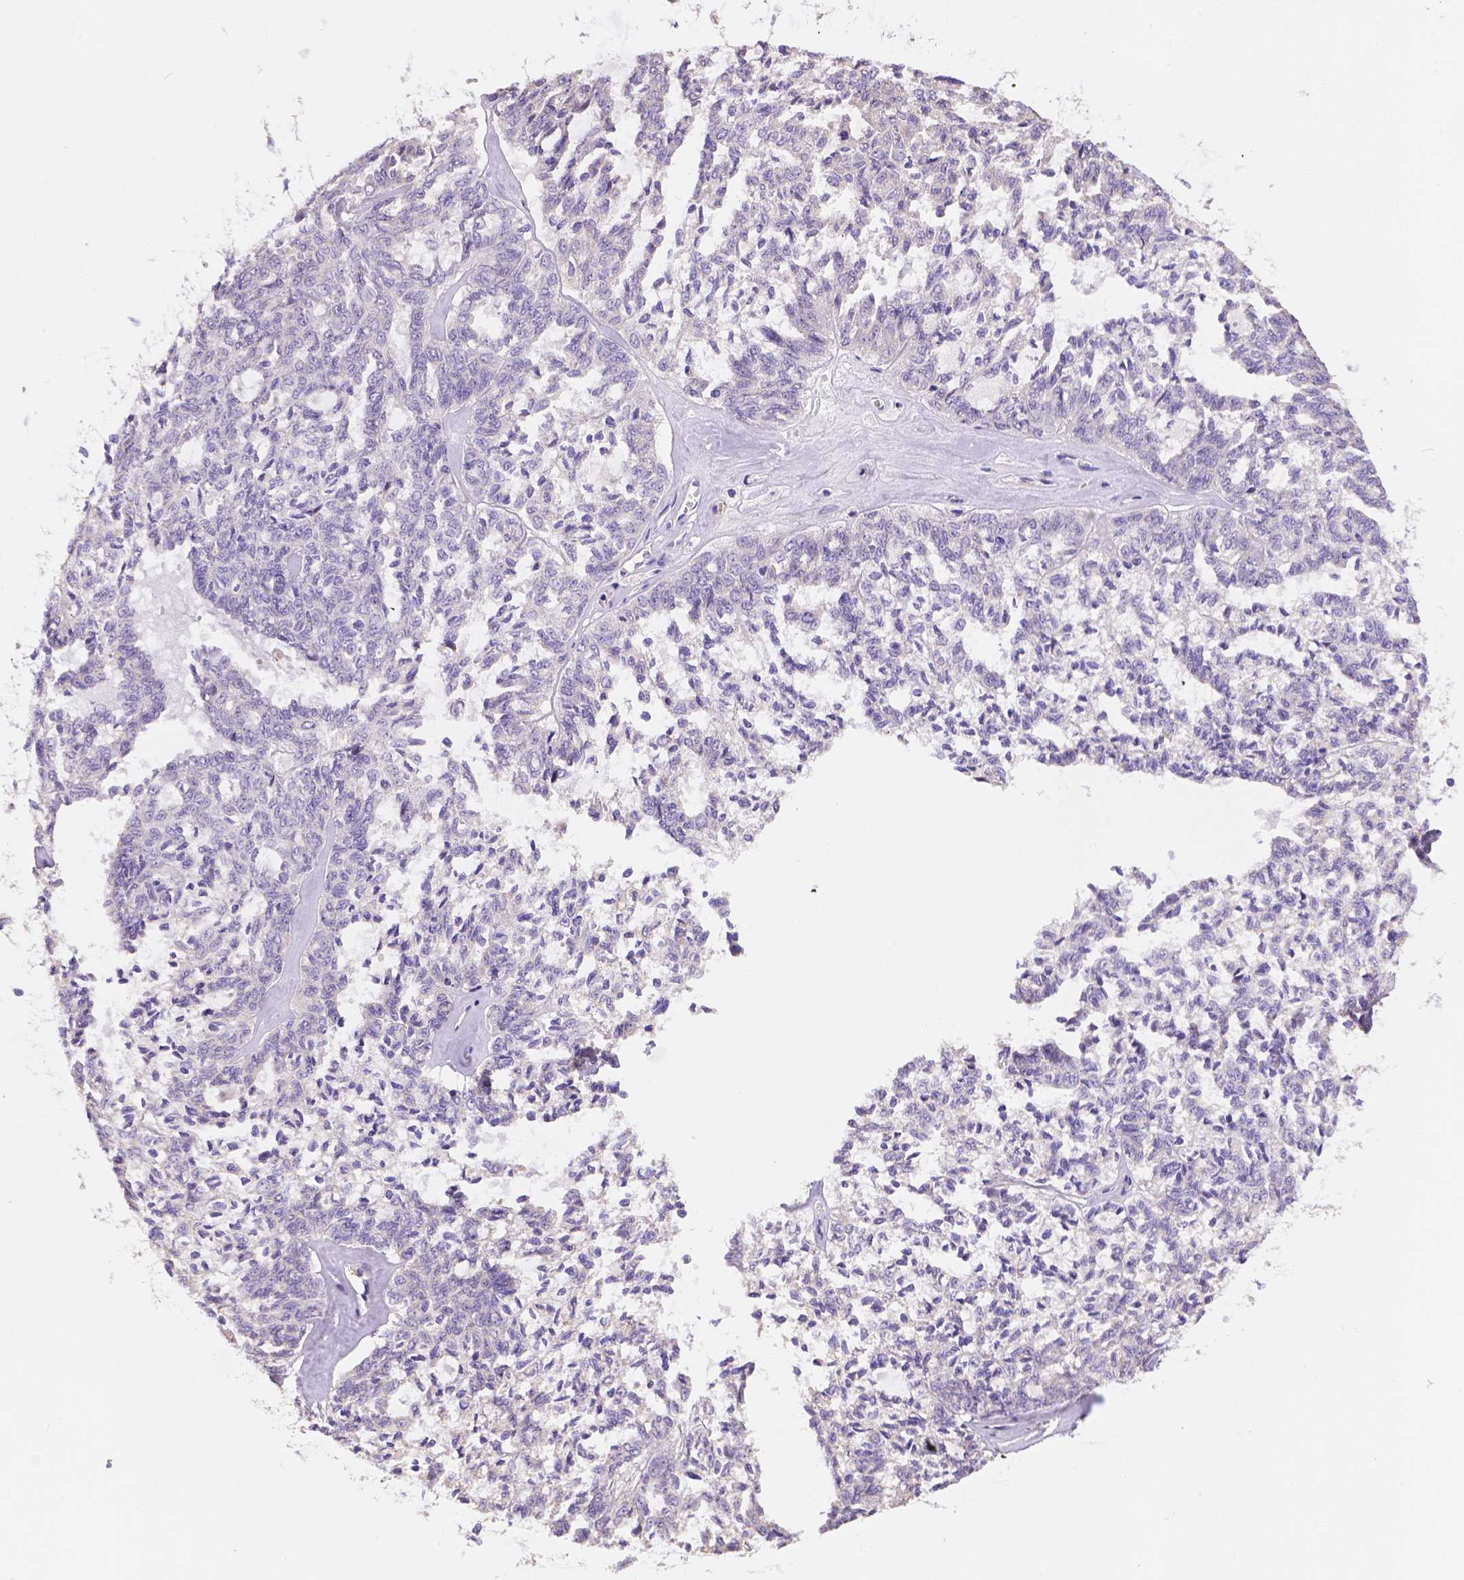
{"staining": {"intensity": "negative", "quantity": "none", "location": "none"}, "tissue": "ovarian cancer", "cell_type": "Tumor cells", "image_type": "cancer", "snomed": [{"axis": "morphology", "description": "Cystadenocarcinoma, serous, NOS"}, {"axis": "topography", "description": "Ovary"}], "caption": "The micrograph shows no significant staining in tumor cells of ovarian cancer (serous cystadenocarcinoma).", "gene": "NXPE2", "patient": {"sex": "female", "age": 71}}